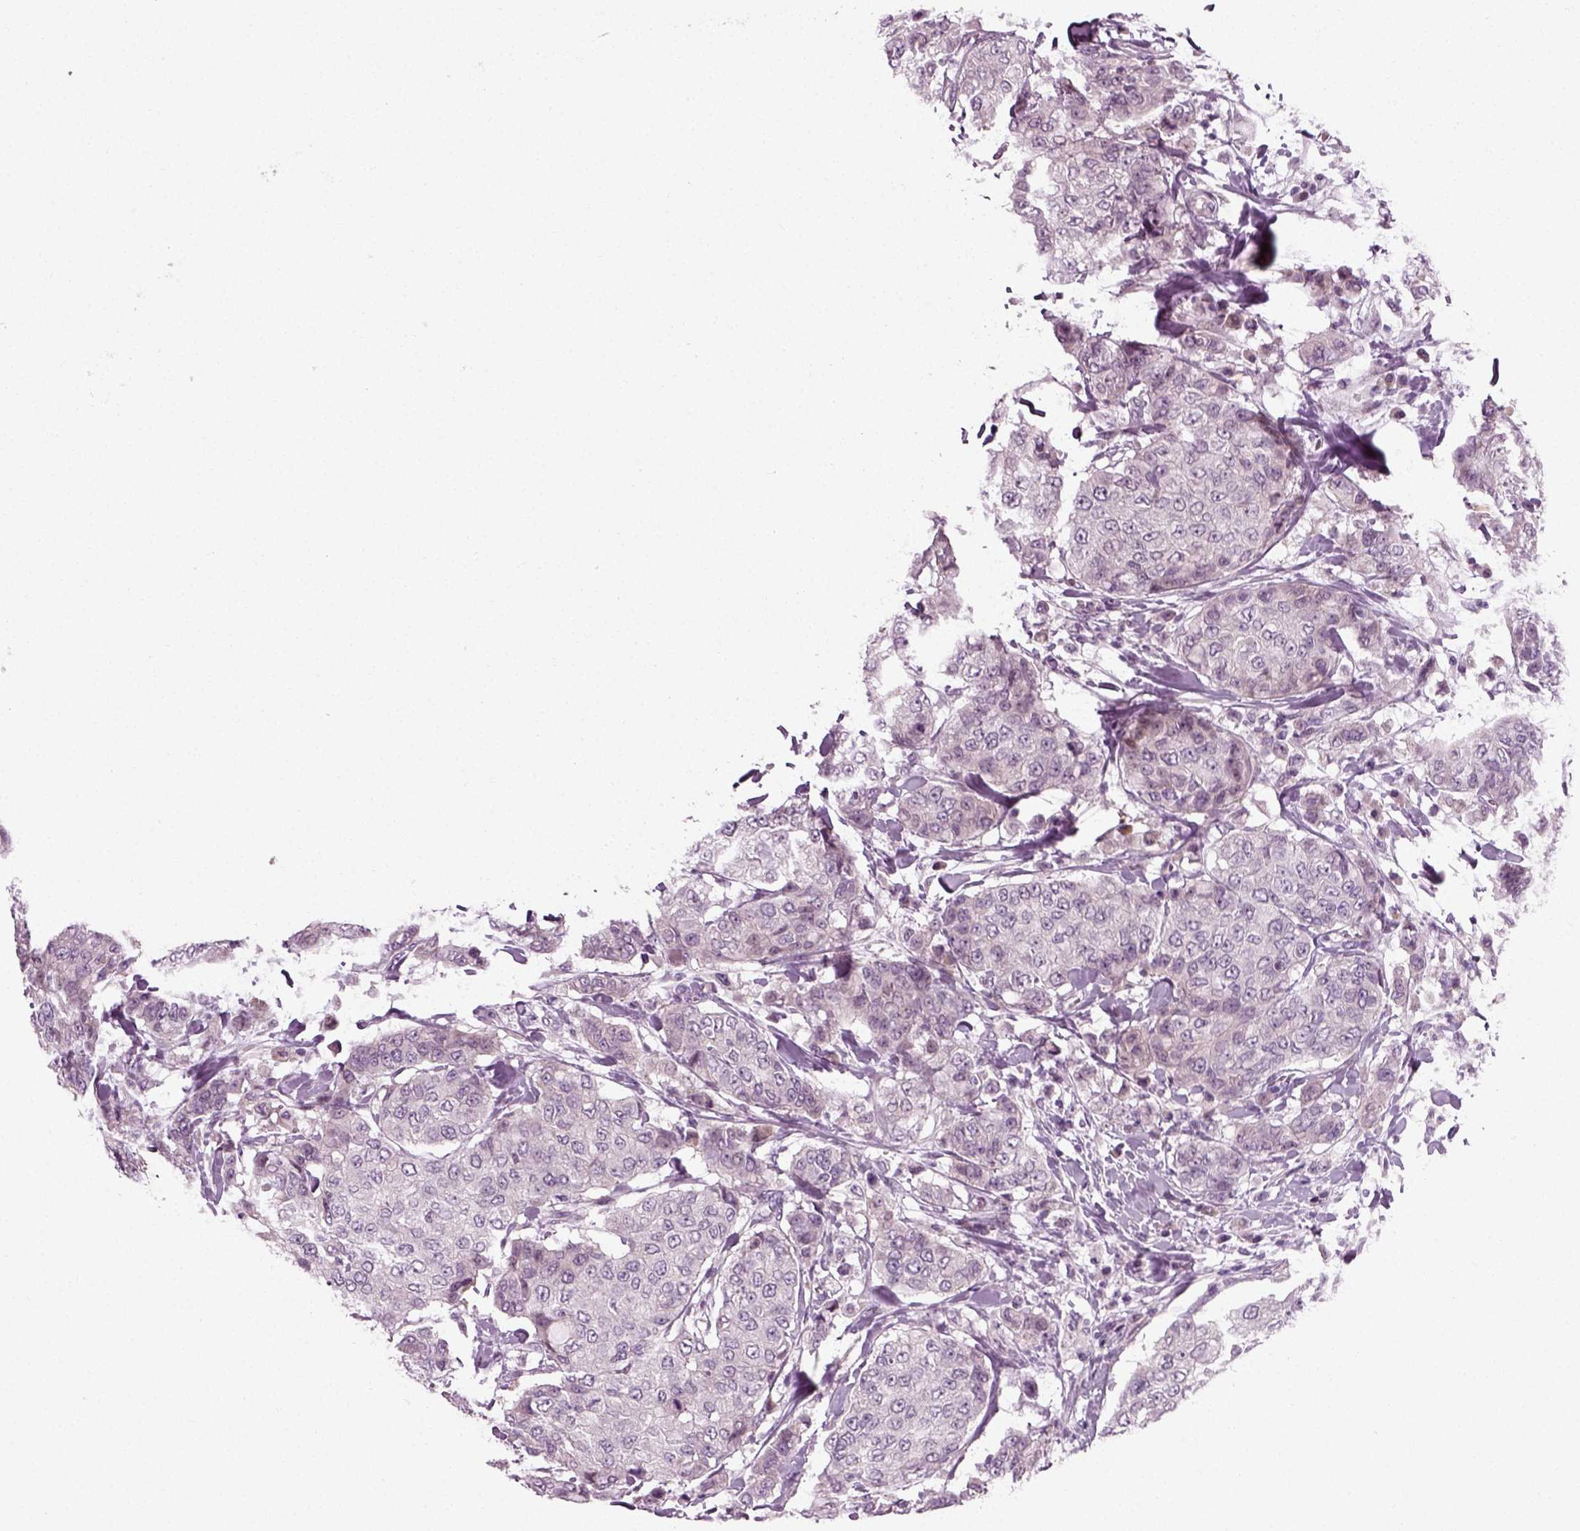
{"staining": {"intensity": "negative", "quantity": "none", "location": "none"}, "tissue": "breast cancer", "cell_type": "Tumor cells", "image_type": "cancer", "snomed": [{"axis": "morphology", "description": "Duct carcinoma"}, {"axis": "topography", "description": "Breast"}], "caption": "DAB (3,3'-diaminobenzidine) immunohistochemical staining of human breast intraductal carcinoma exhibits no significant positivity in tumor cells.", "gene": "SCG5", "patient": {"sex": "female", "age": 27}}